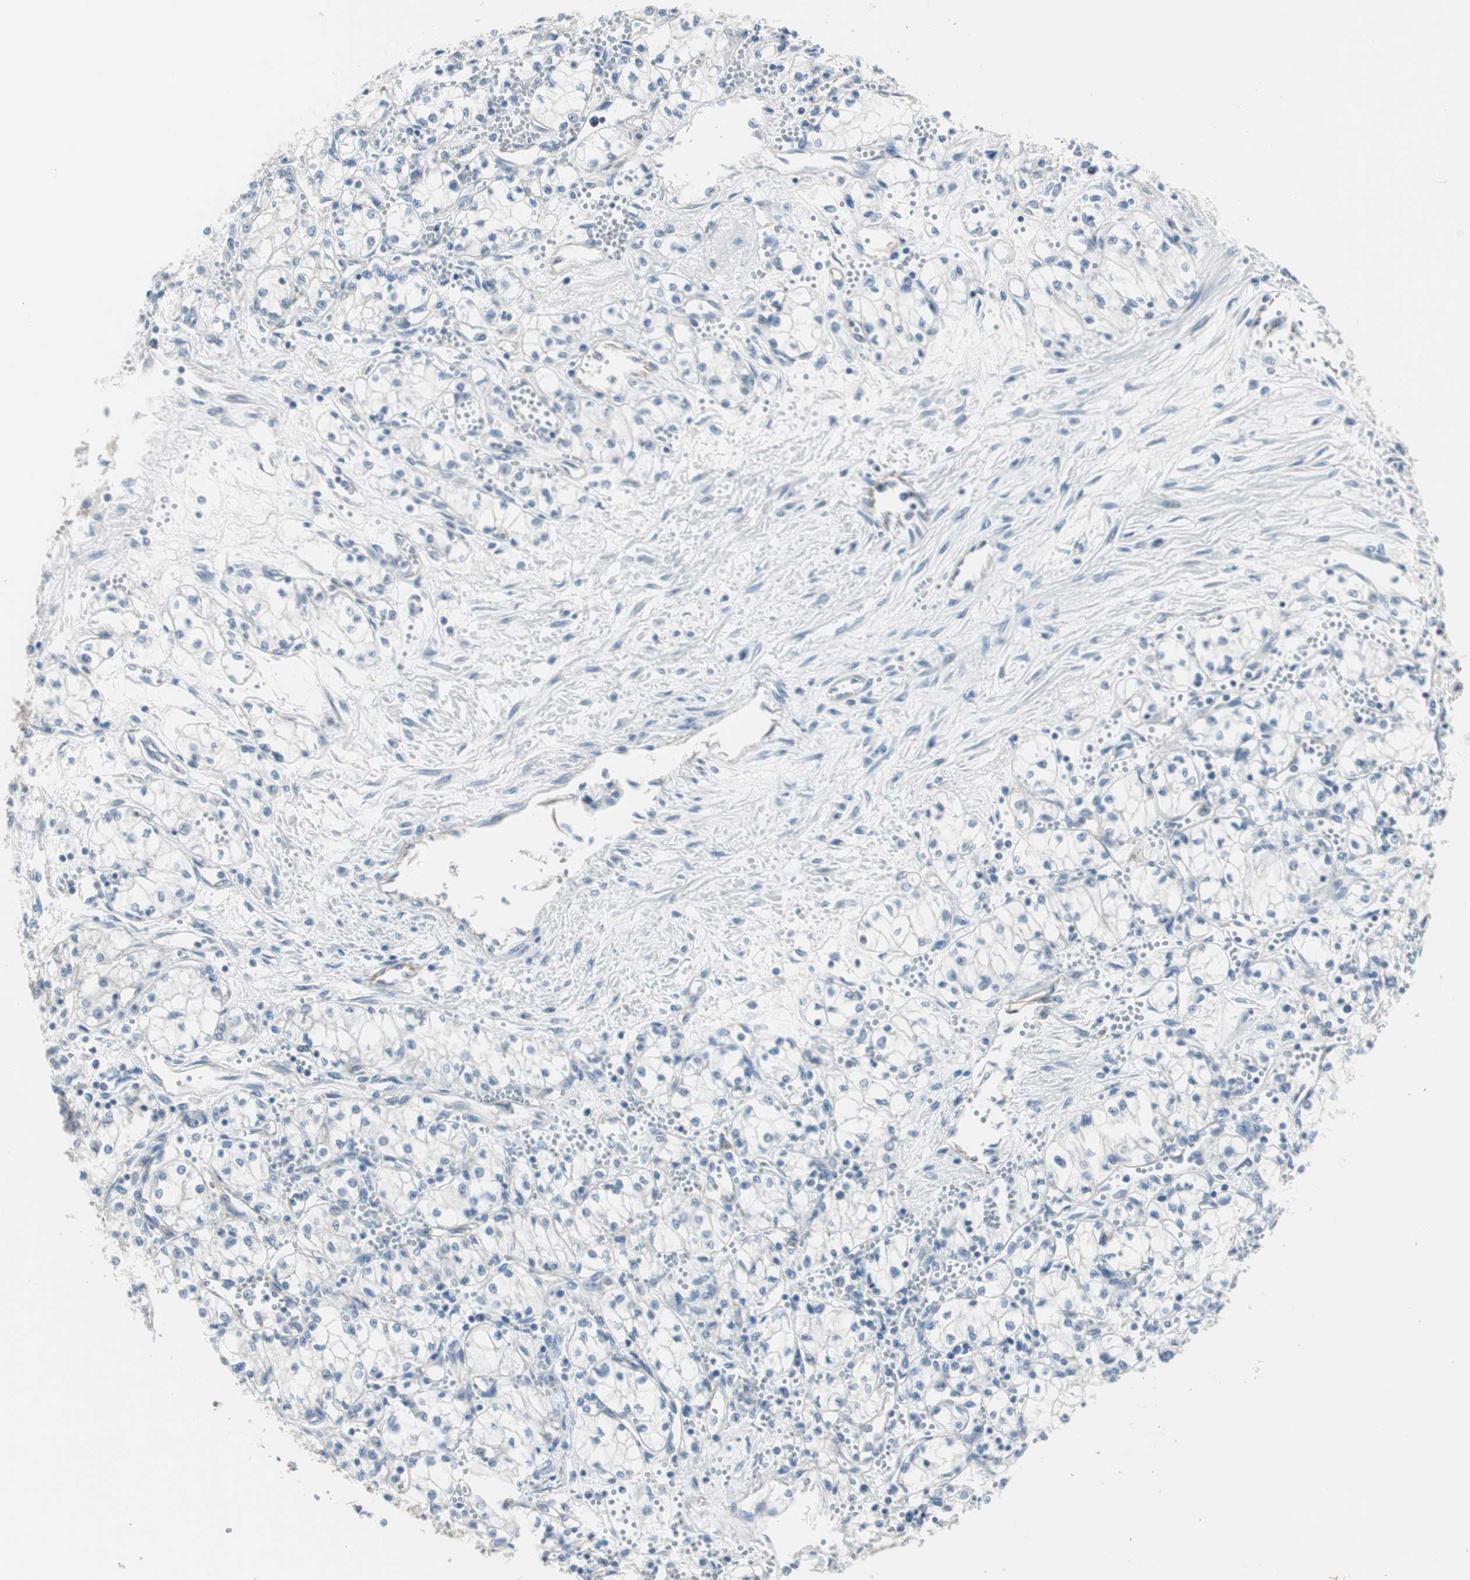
{"staining": {"intensity": "negative", "quantity": "none", "location": "none"}, "tissue": "renal cancer", "cell_type": "Tumor cells", "image_type": "cancer", "snomed": [{"axis": "morphology", "description": "Normal tissue, NOS"}, {"axis": "morphology", "description": "Adenocarcinoma, NOS"}, {"axis": "topography", "description": "Kidney"}], "caption": "There is no significant staining in tumor cells of renal cancer. (Stains: DAB (3,3'-diaminobenzidine) immunohistochemistry with hematoxylin counter stain, Microscopy: brightfield microscopy at high magnification).", "gene": "STXBP4", "patient": {"sex": "male", "age": 59}}